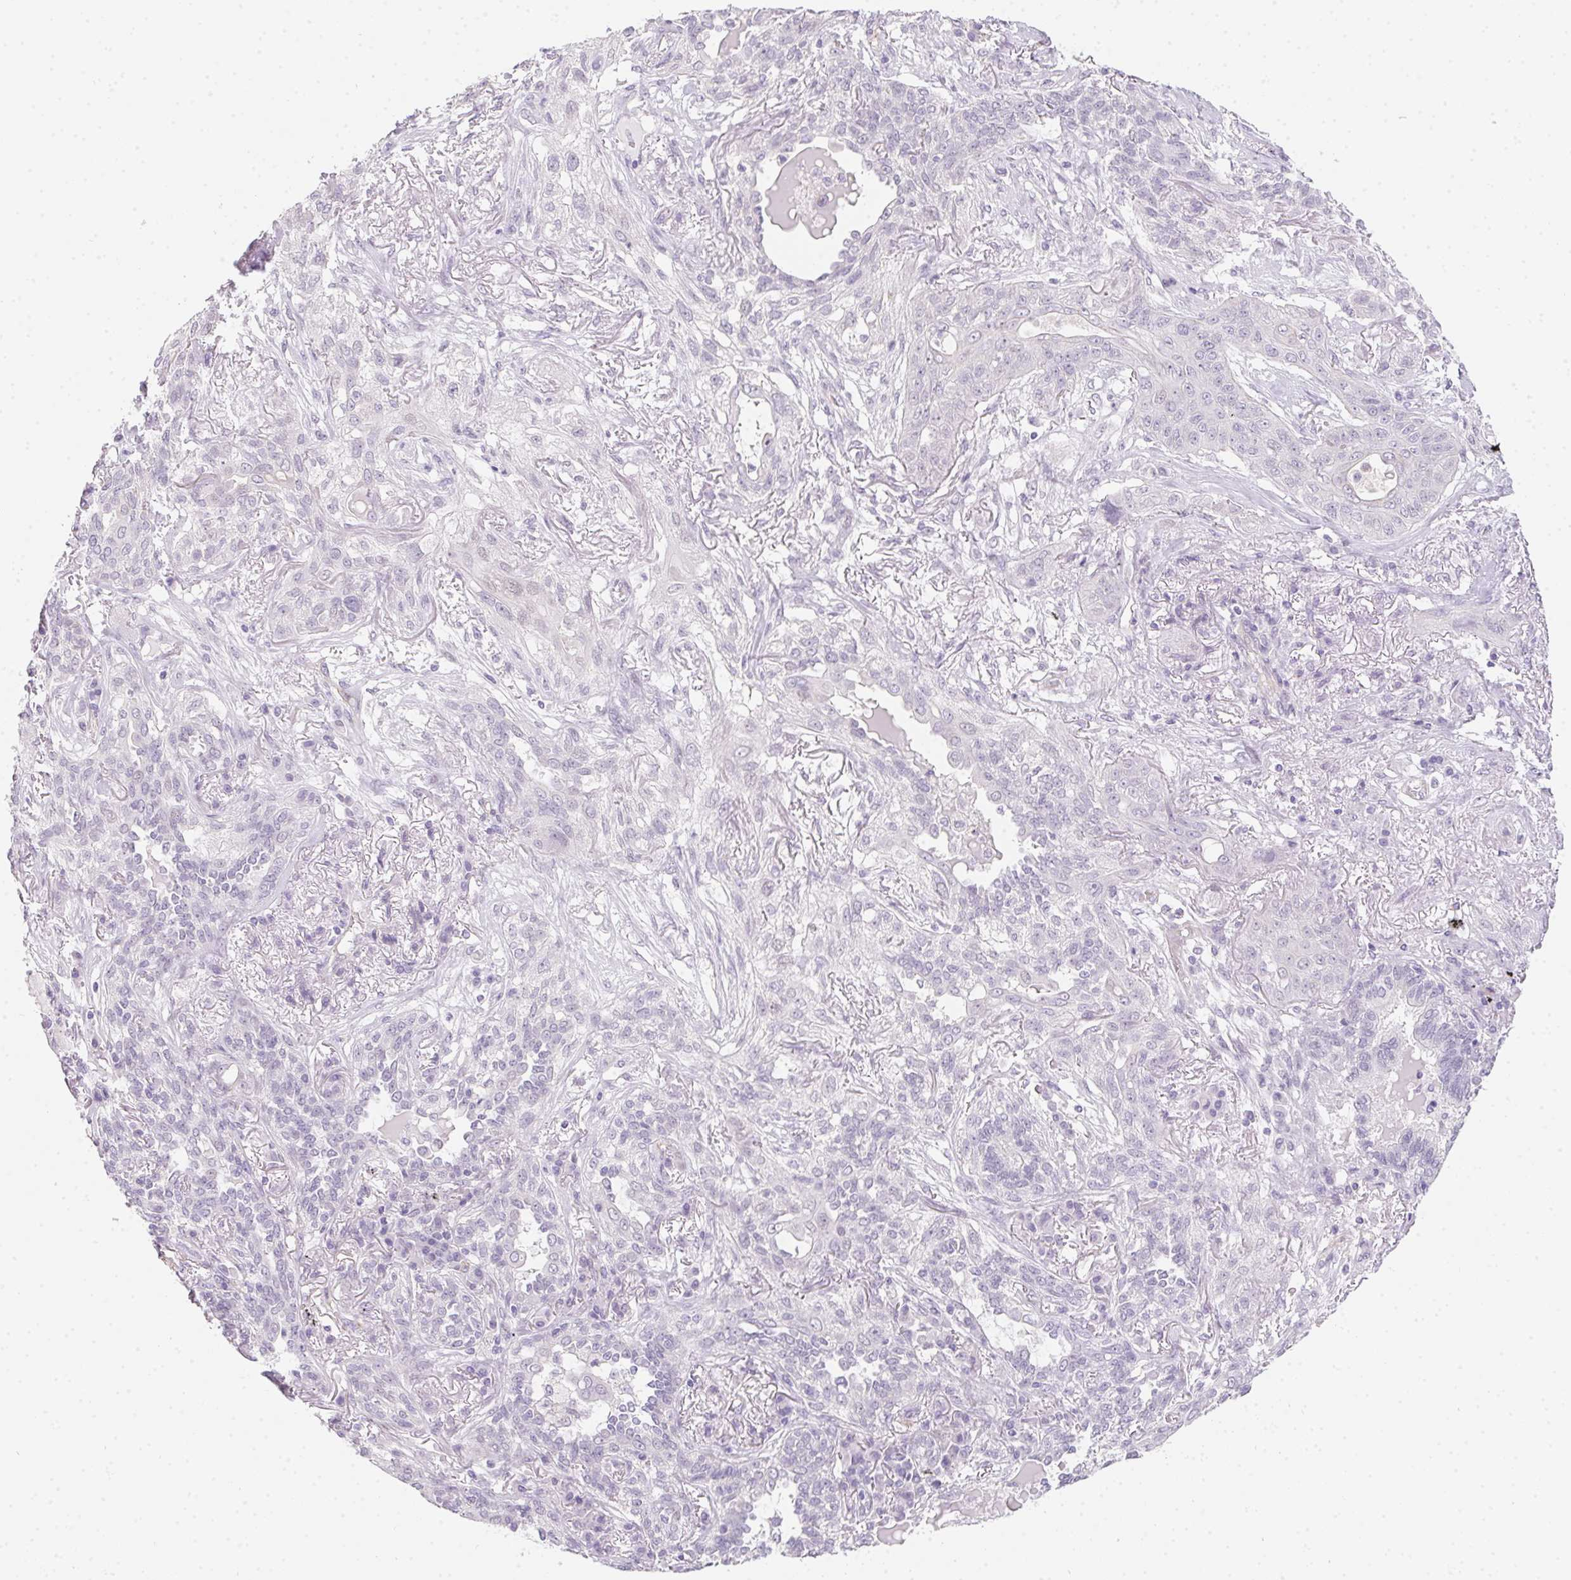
{"staining": {"intensity": "negative", "quantity": "none", "location": "none"}, "tissue": "lung cancer", "cell_type": "Tumor cells", "image_type": "cancer", "snomed": [{"axis": "morphology", "description": "Squamous cell carcinoma, NOS"}, {"axis": "topography", "description": "Lung"}], "caption": "Micrograph shows no protein expression in tumor cells of lung cancer tissue.", "gene": "MORC1", "patient": {"sex": "female", "age": 70}}